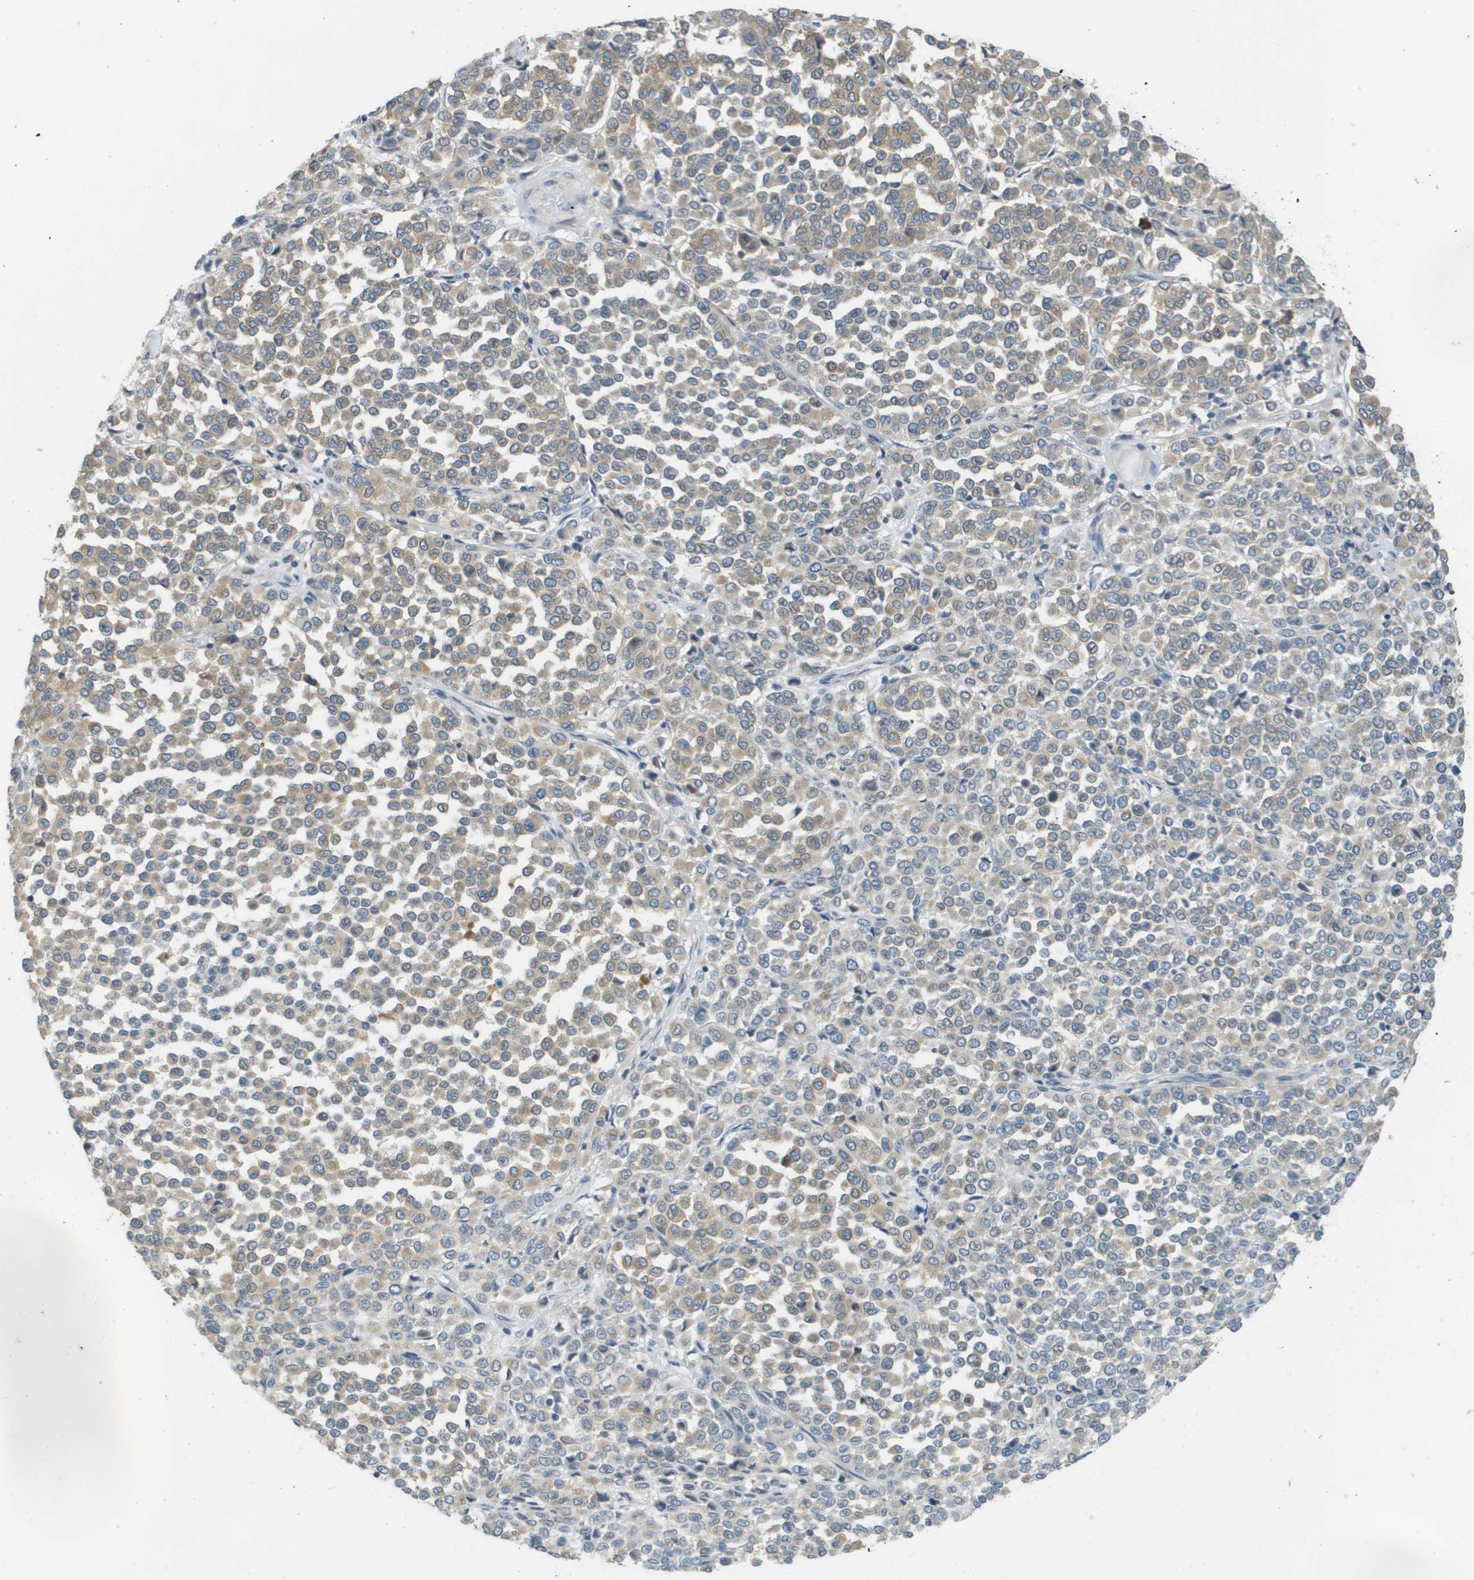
{"staining": {"intensity": "weak", "quantity": "25%-75%", "location": "cytoplasmic/membranous"}, "tissue": "melanoma", "cell_type": "Tumor cells", "image_type": "cancer", "snomed": [{"axis": "morphology", "description": "Malignant melanoma, Metastatic site"}, {"axis": "topography", "description": "Pancreas"}], "caption": "DAB (3,3'-diaminobenzidine) immunohistochemical staining of malignant melanoma (metastatic site) exhibits weak cytoplasmic/membranous protein staining in about 25%-75% of tumor cells.", "gene": "DNAJB11", "patient": {"sex": "female", "age": 30}}